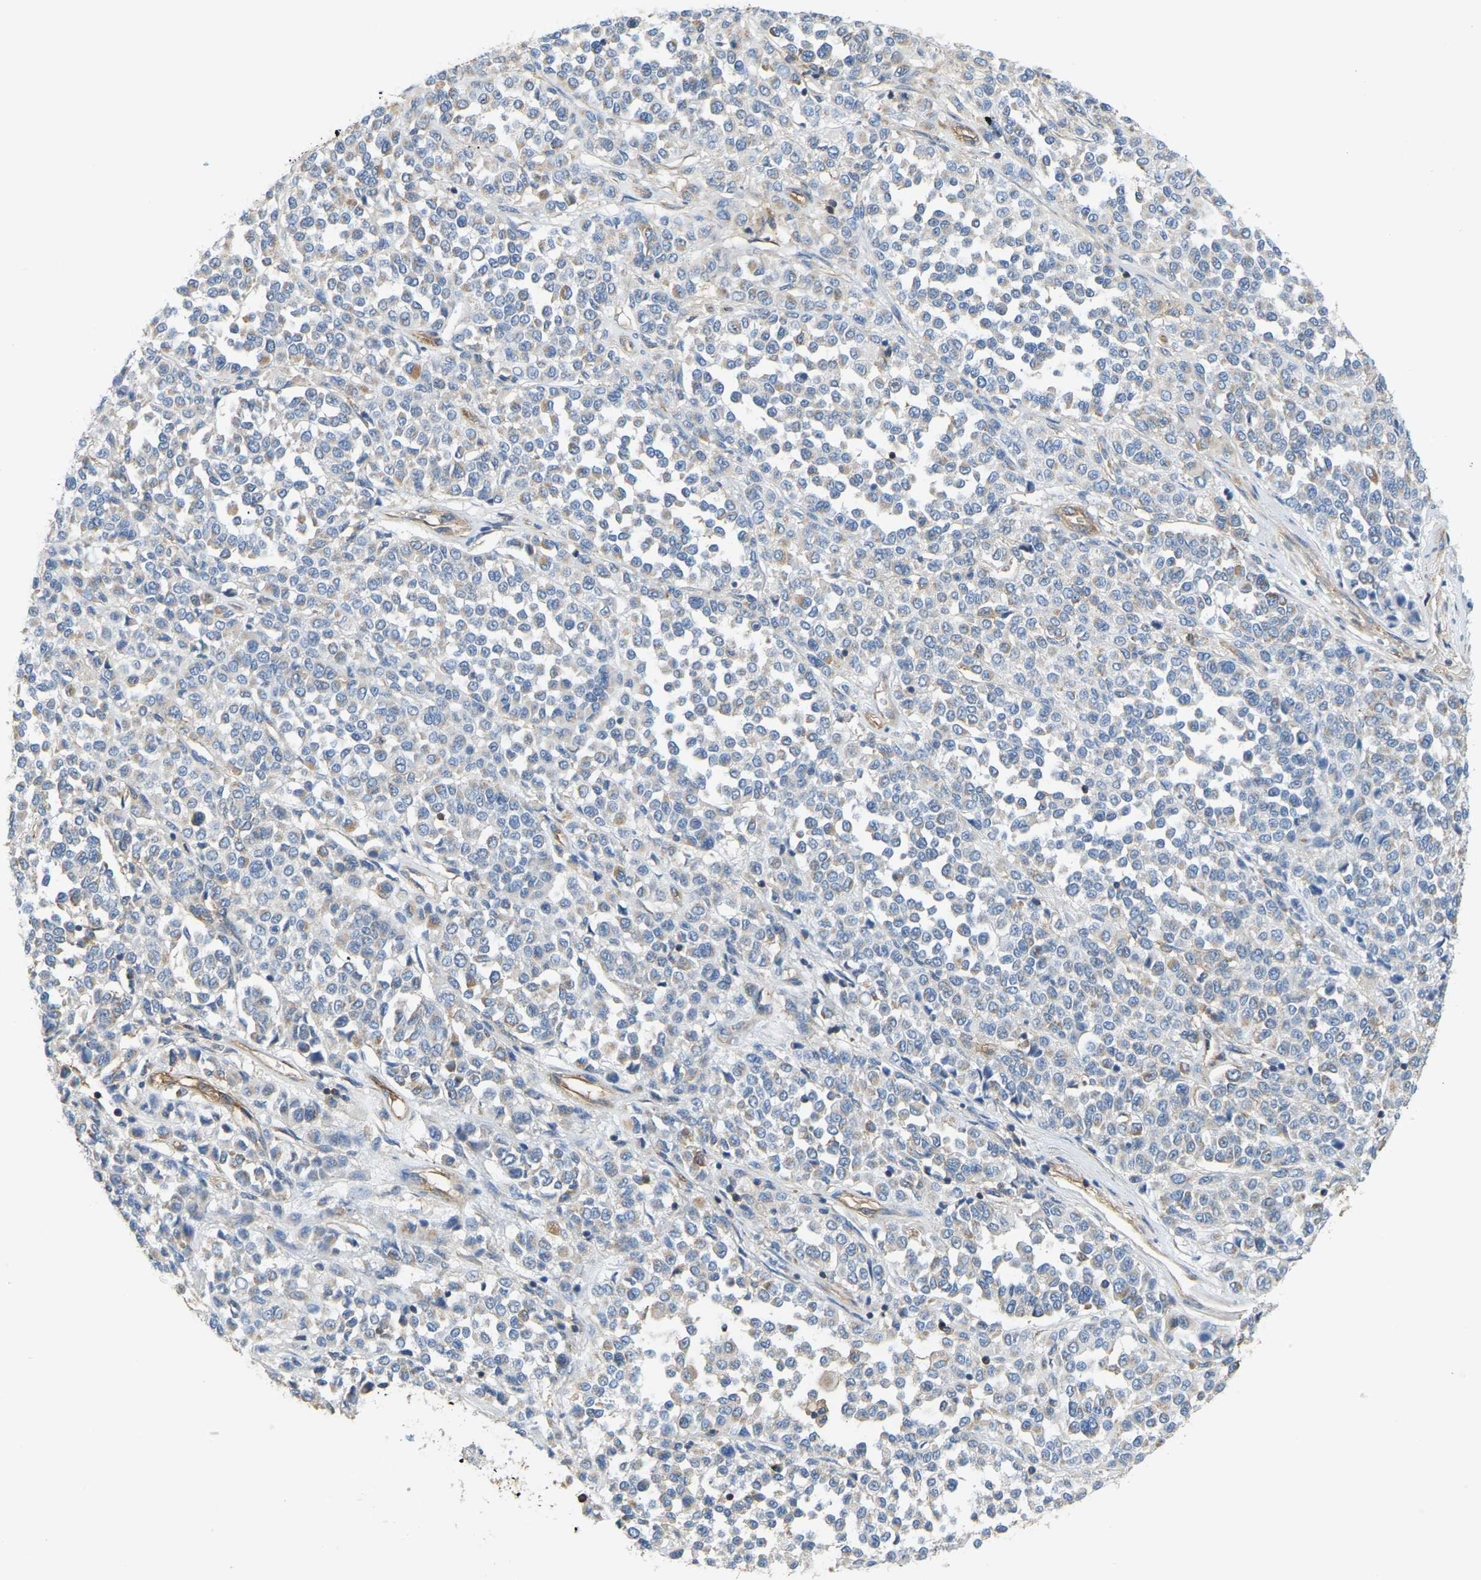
{"staining": {"intensity": "moderate", "quantity": "<25%", "location": "cytoplasmic/membranous"}, "tissue": "melanoma", "cell_type": "Tumor cells", "image_type": "cancer", "snomed": [{"axis": "morphology", "description": "Malignant melanoma, Metastatic site"}, {"axis": "topography", "description": "Pancreas"}], "caption": "A brown stain labels moderate cytoplasmic/membranous positivity of a protein in melanoma tumor cells.", "gene": "AHNAK", "patient": {"sex": "female", "age": 30}}